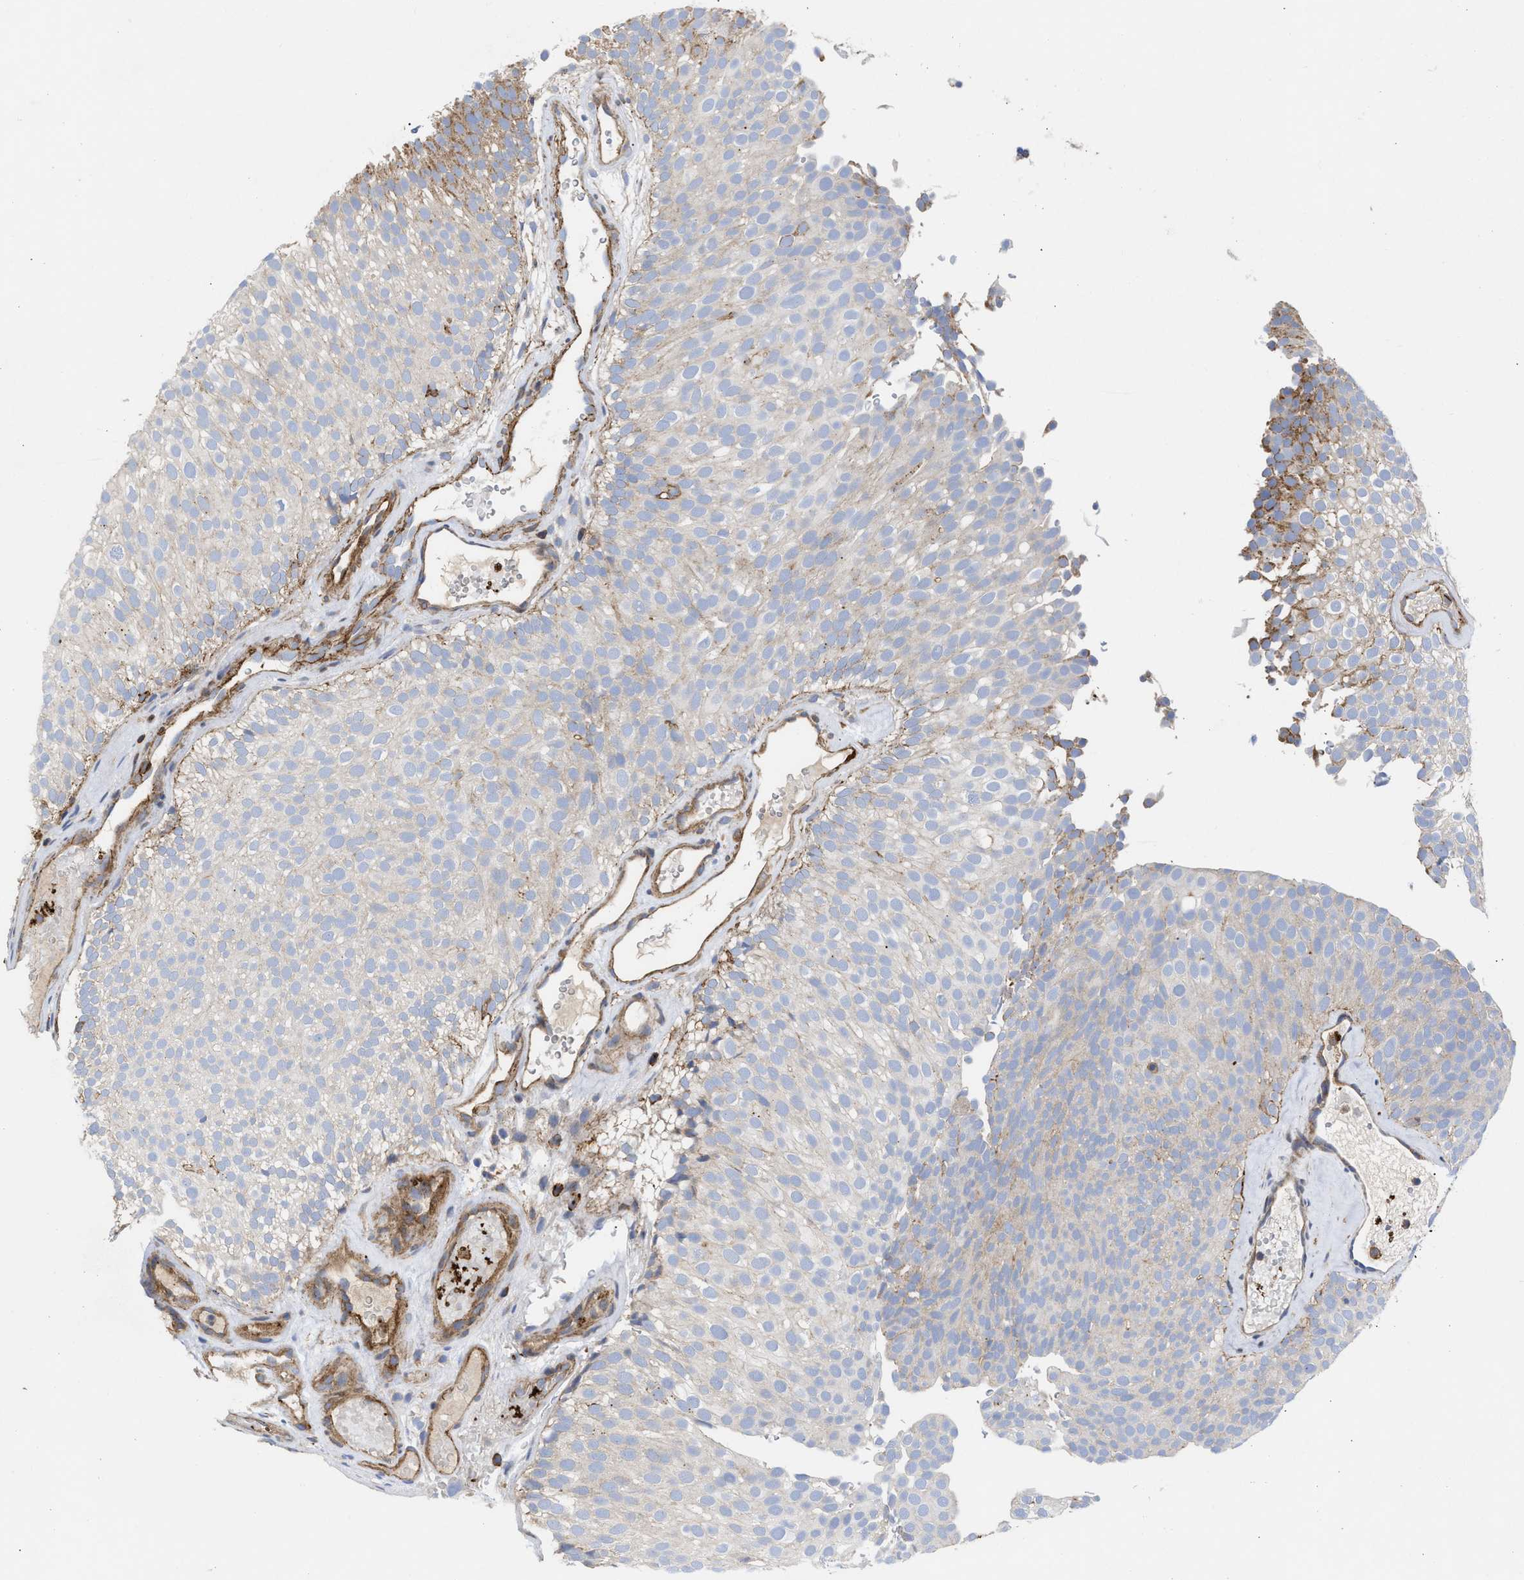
{"staining": {"intensity": "negative", "quantity": "none", "location": "none"}, "tissue": "urothelial cancer", "cell_type": "Tumor cells", "image_type": "cancer", "snomed": [{"axis": "morphology", "description": "Urothelial carcinoma, Low grade"}, {"axis": "topography", "description": "Urinary bladder"}], "caption": "This is an IHC micrograph of low-grade urothelial carcinoma. There is no staining in tumor cells.", "gene": "HS3ST5", "patient": {"sex": "male", "age": 78}}